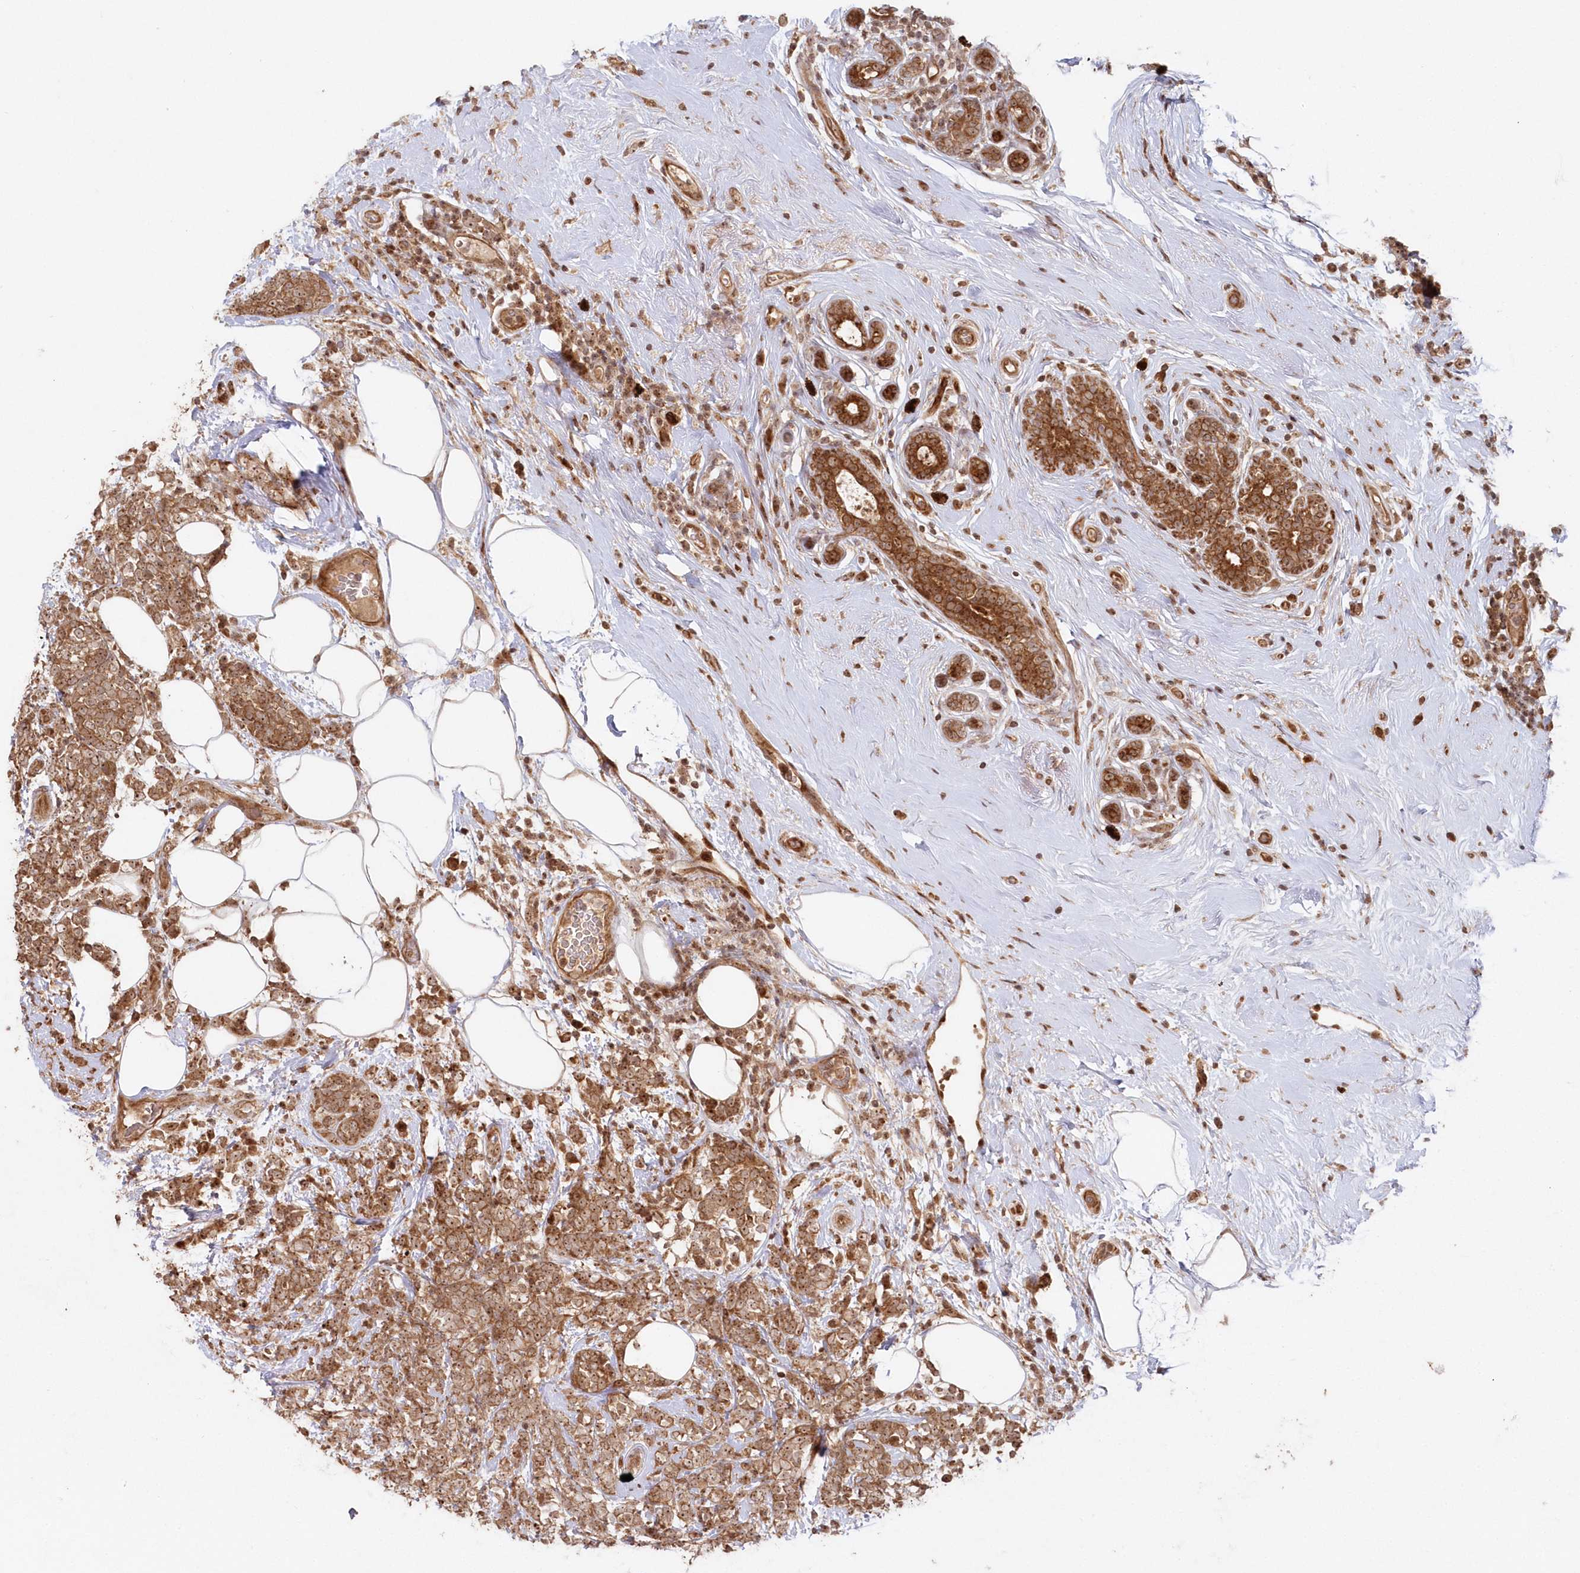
{"staining": {"intensity": "moderate", "quantity": ">75%", "location": "cytoplasmic/membranous,nuclear"}, "tissue": "breast cancer", "cell_type": "Tumor cells", "image_type": "cancer", "snomed": [{"axis": "morphology", "description": "Lobular carcinoma"}, {"axis": "topography", "description": "Breast"}], "caption": "Immunohistochemical staining of breast cancer (lobular carcinoma) displays medium levels of moderate cytoplasmic/membranous and nuclear positivity in about >75% of tumor cells.", "gene": "SERINC1", "patient": {"sex": "female", "age": 58}}